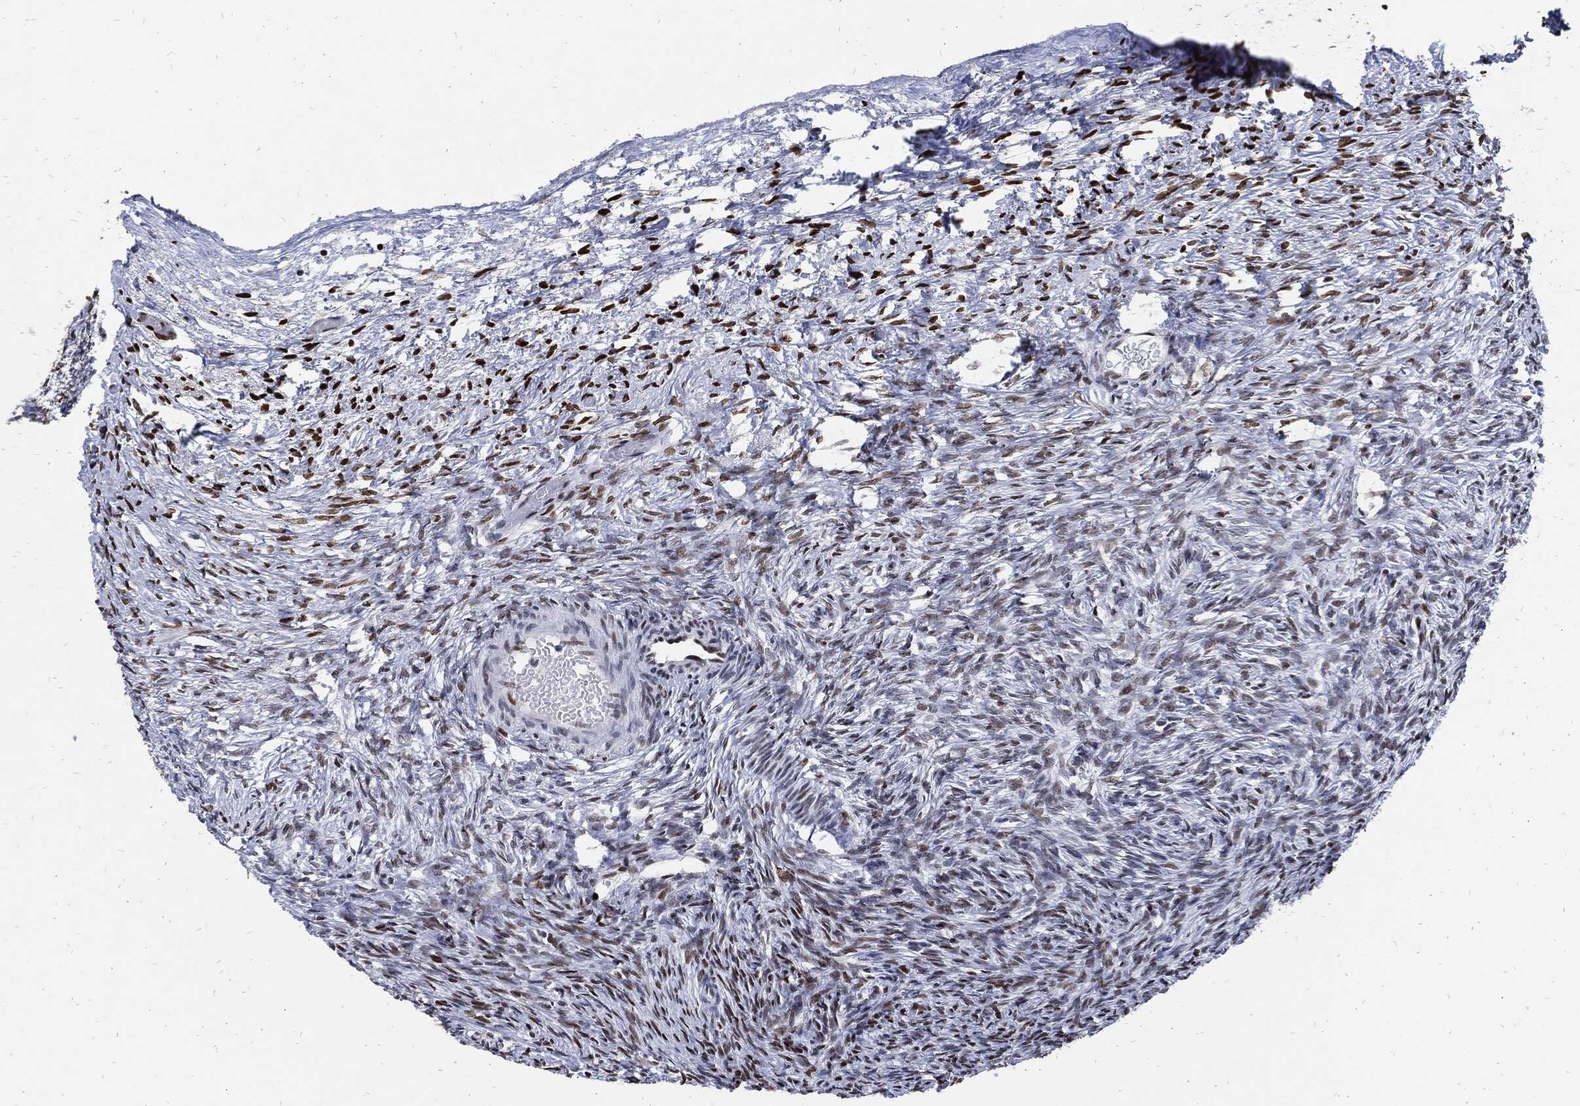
{"staining": {"intensity": "negative", "quantity": "none", "location": "none"}, "tissue": "ovary", "cell_type": "Follicle cells", "image_type": "normal", "snomed": [{"axis": "morphology", "description": "Normal tissue, NOS"}, {"axis": "topography", "description": "Ovary"}], "caption": "This micrograph is of normal ovary stained with immunohistochemistry (IHC) to label a protein in brown with the nuclei are counter-stained blue. There is no positivity in follicle cells. (Brightfield microscopy of DAB (3,3'-diaminobenzidine) immunohistochemistry at high magnification).", "gene": "JUN", "patient": {"sex": "female", "age": 39}}